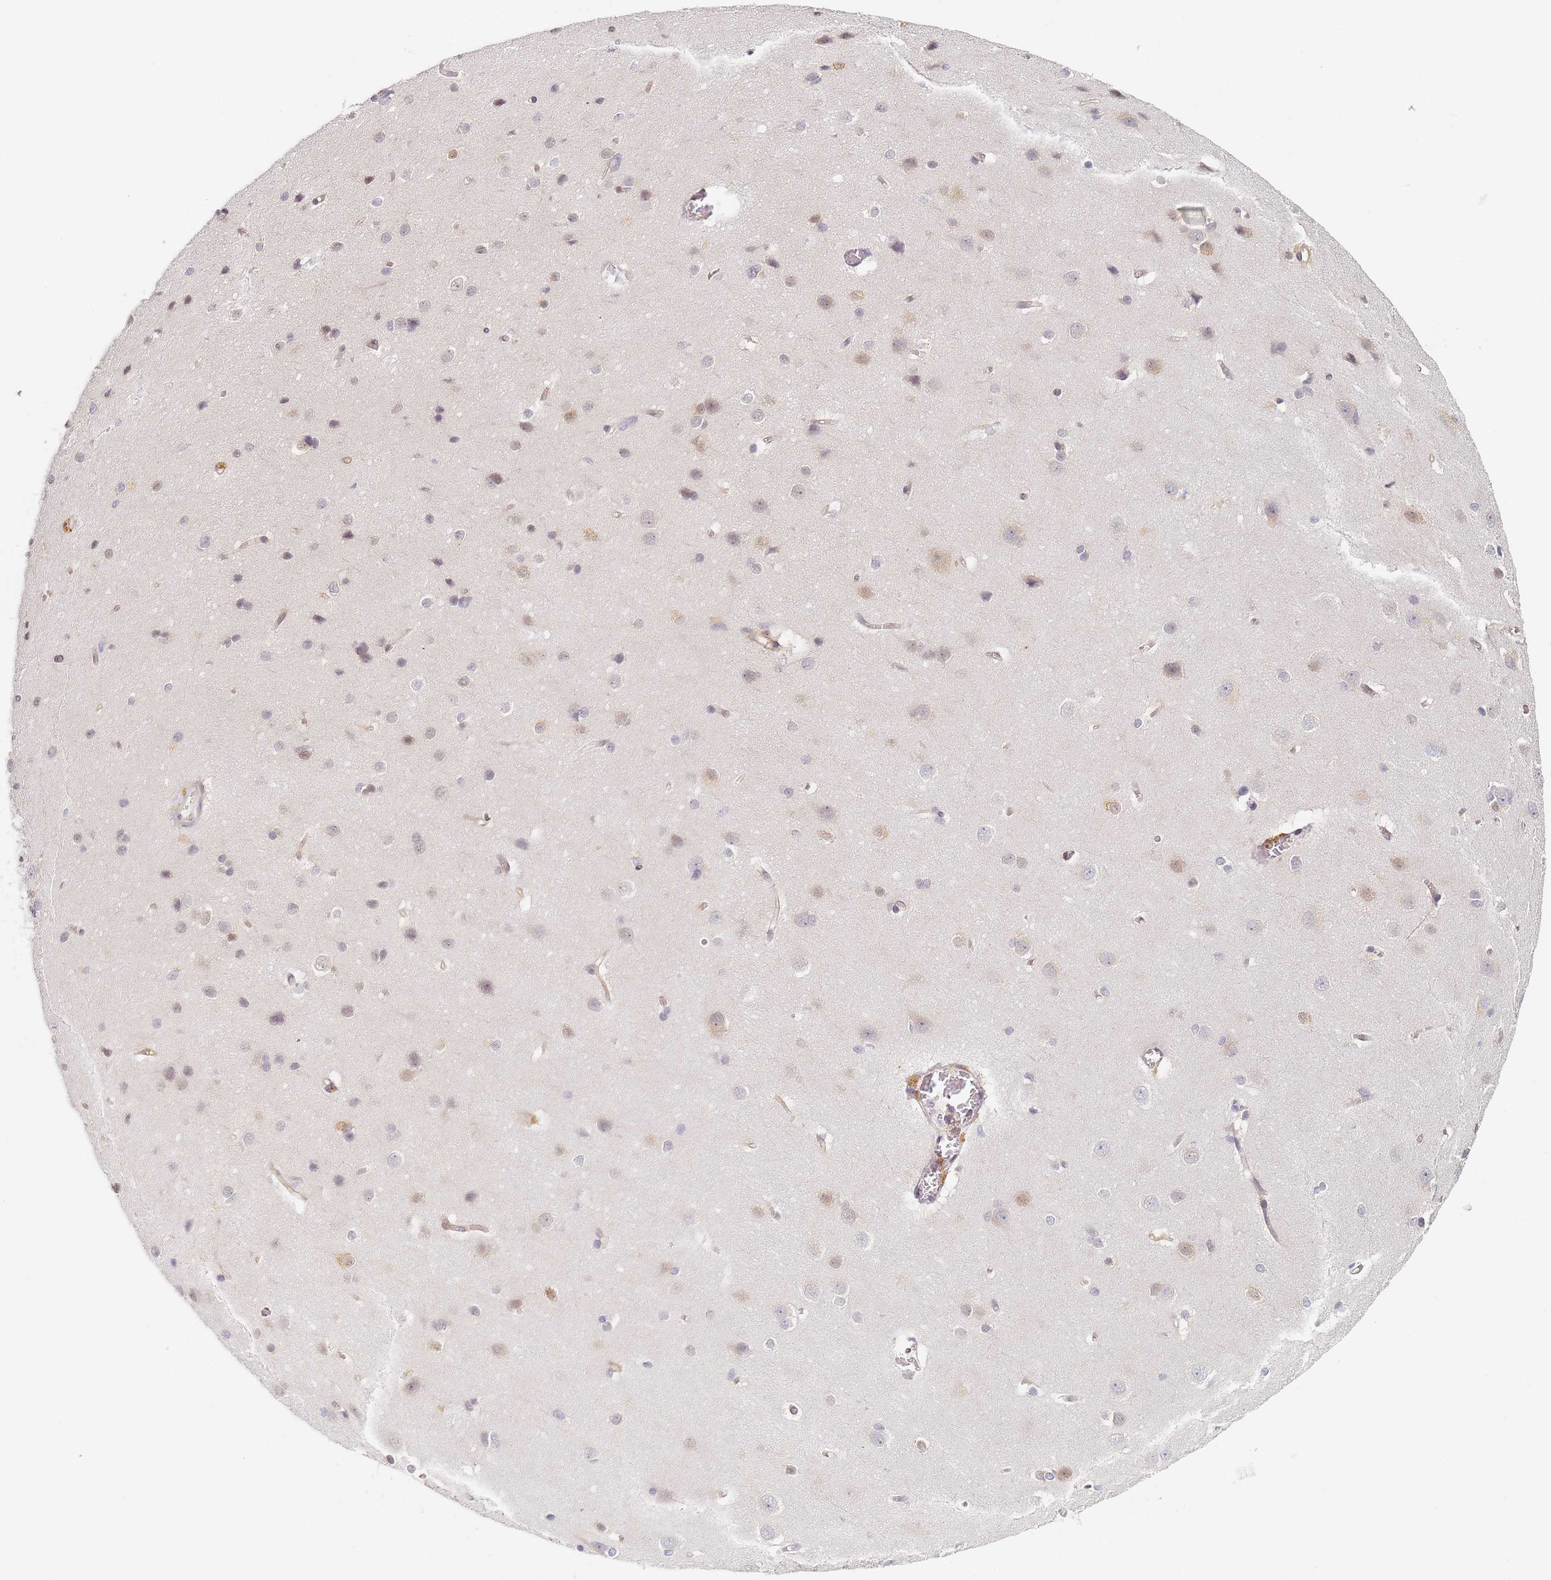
{"staining": {"intensity": "weak", "quantity": "25%-75%", "location": "cytoplasmic/membranous,nuclear"}, "tissue": "cerebral cortex", "cell_type": "Endothelial cells", "image_type": "normal", "snomed": [{"axis": "morphology", "description": "Normal tissue, NOS"}, {"axis": "topography", "description": "Cerebral cortex"}], "caption": "Approximately 25%-75% of endothelial cells in benign human cerebral cortex reveal weak cytoplasmic/membranous,nuclear protein positivity as visualized by brown immunohistochemical staining.", "gene": "HMCES", "patient": {"sex": "male", "age": 37}}